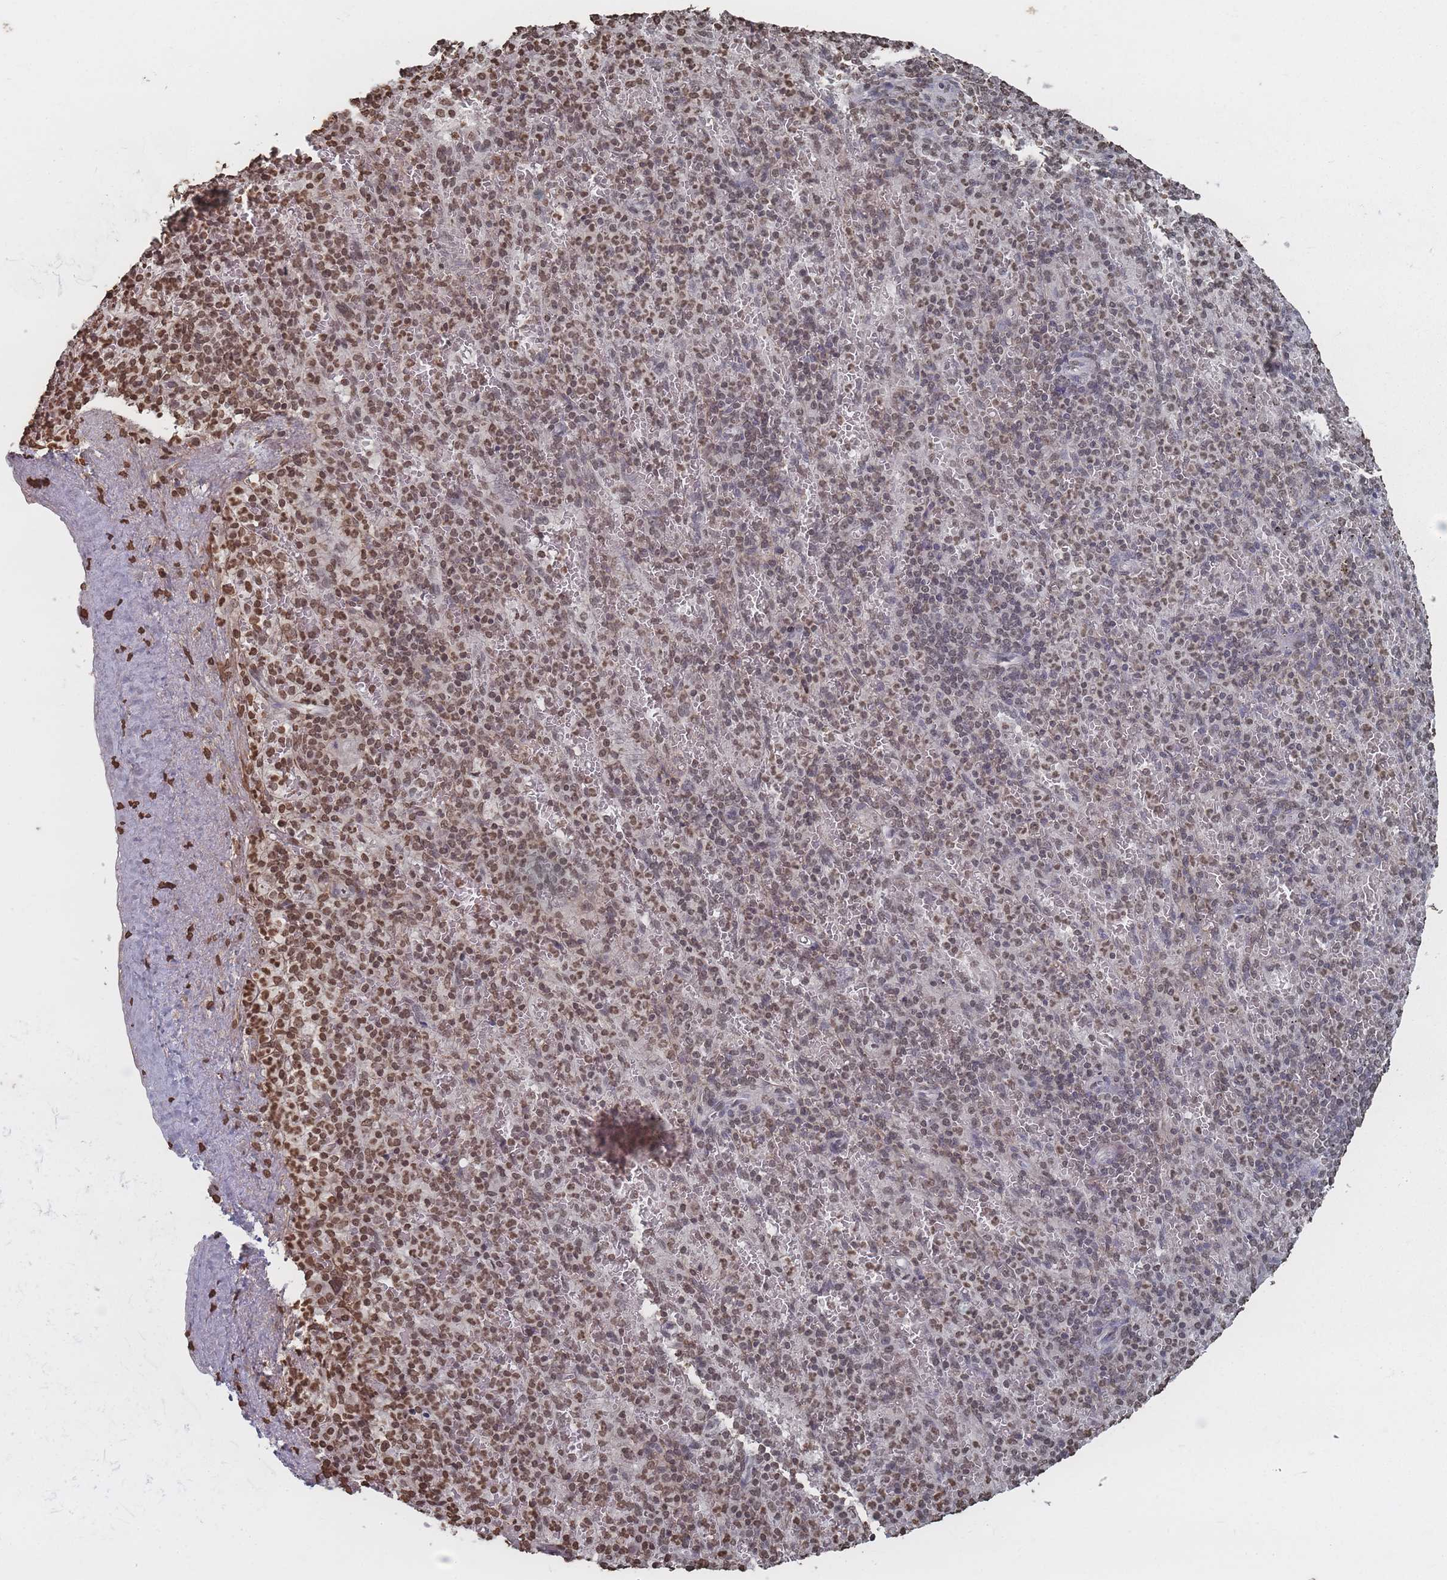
{"staining": {"intensity": "moderate", "quantity": "25%-75%", "location": "nuclear"}, "tissue": "spleen", "cell_type": "Cells in red pulp", "image_type": "normal", "snomed": [{"axis": "morphology", "description": "Normal tissue, NOS"}, {"axis": "topography", "description": "Spleen"}], "caption": "Approximately 25%-75% of cells in red pulp in benign spleen display moderate nuclear protein expression as visualized by brown immunohistochemical staining.", "gene": "PLEKHG5", "patient": {"sex": "female", "age": 74}}